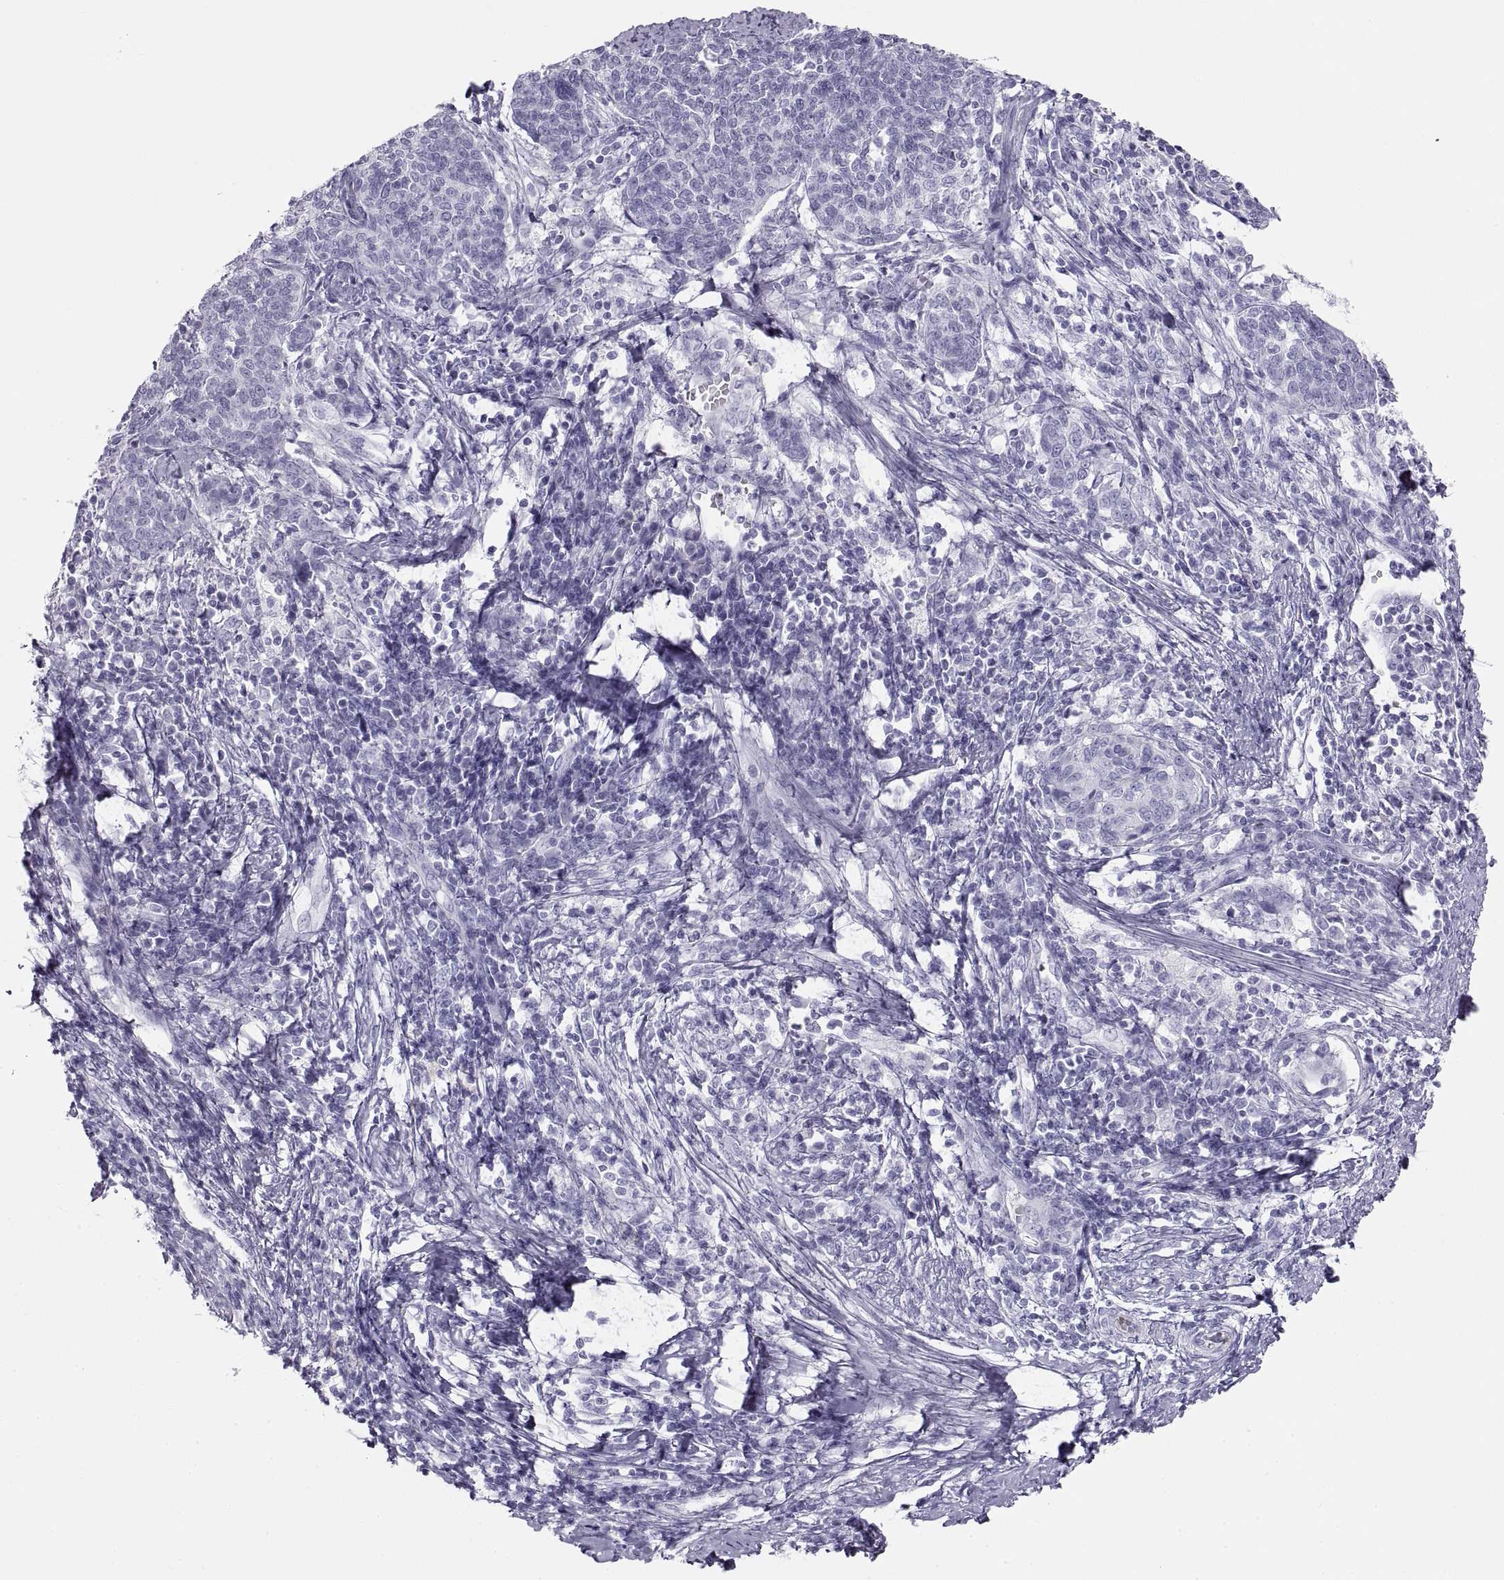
{"staining": {"intensity": "negative", "quantity": "none", "location": "none"}, "tissue": "cervical cancer", "cell_type": "Tumor cells", "image_type": "cancer", "snomed": [{"axis": "morphology", "description": "Squamous cell carcinoma, NOS"}, {"axis": "topography", "description": "Cervix"}], "caption": "IHC image of neoplastic tissue: squamous cell carcinoma (cervical) stained with DAB (3,3'-diaminobenzidine) exhibits no significant protein staining in tumor cells.", "gene": "SEMG1", "patient": {"sex": "female", "age": 39}}